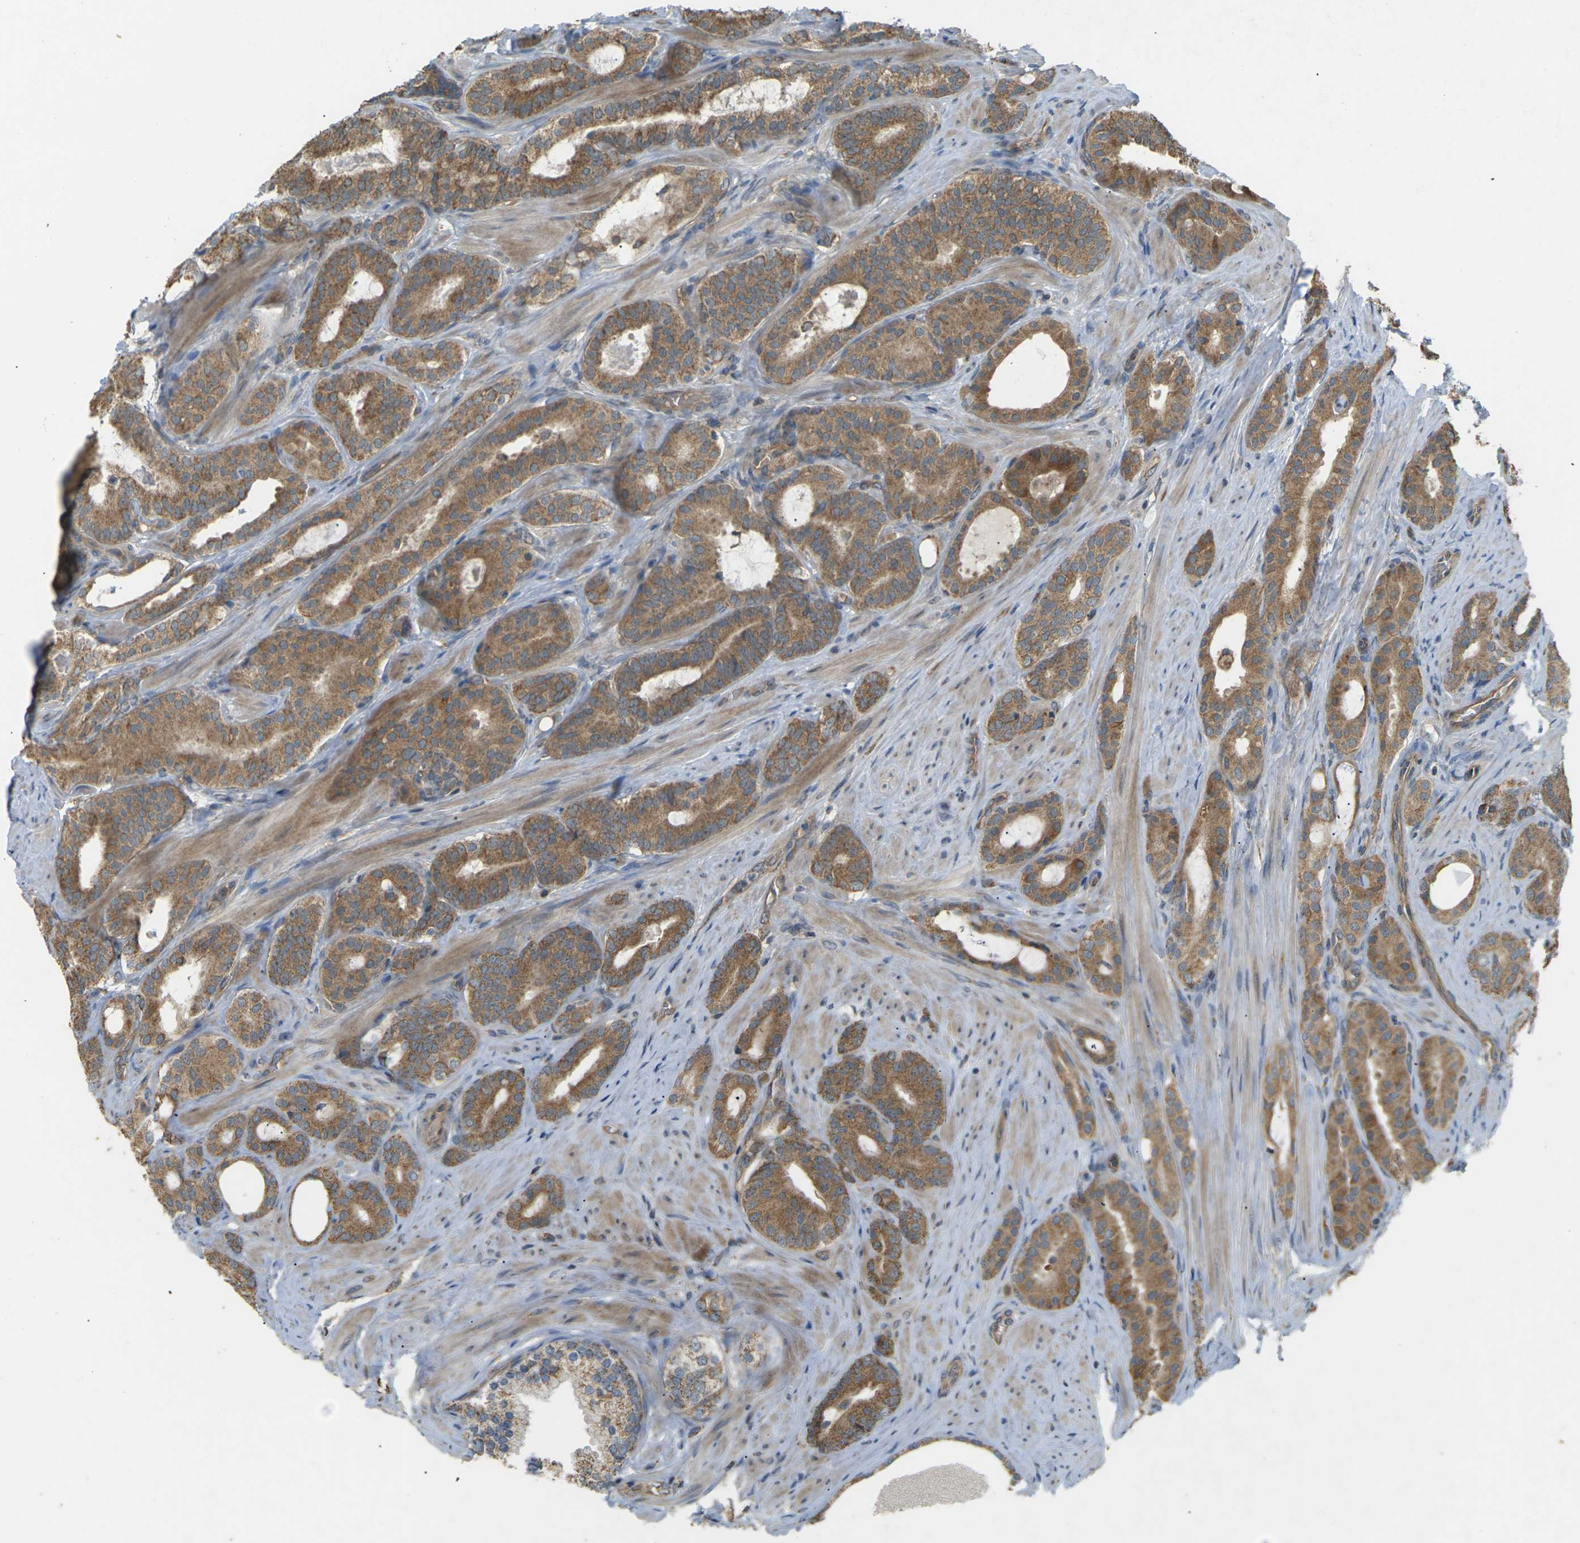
{"staining": {"intensity": "moderate", "quantity": ">75%", "location": "cytoplasmic/membranous"}, "tissue": "prostate cancer", "cell_type": "Tumor cells", "image_type": "cancer", "snomed": [{"axis": "morphology", "description": "Adenocarcinoma, Low grade"}, {"axis": "topography", "description": "Prostate"}], "caption": "Moderate cytoplasmic/membranous staining for a protein is seen in about >75% of tumor cells of adenocarcinoma (low-grade) (prostate) using immunohistochemistry (IHC).", "gene": "KSR1", "patient": {"sex": "male", "age": 63}}